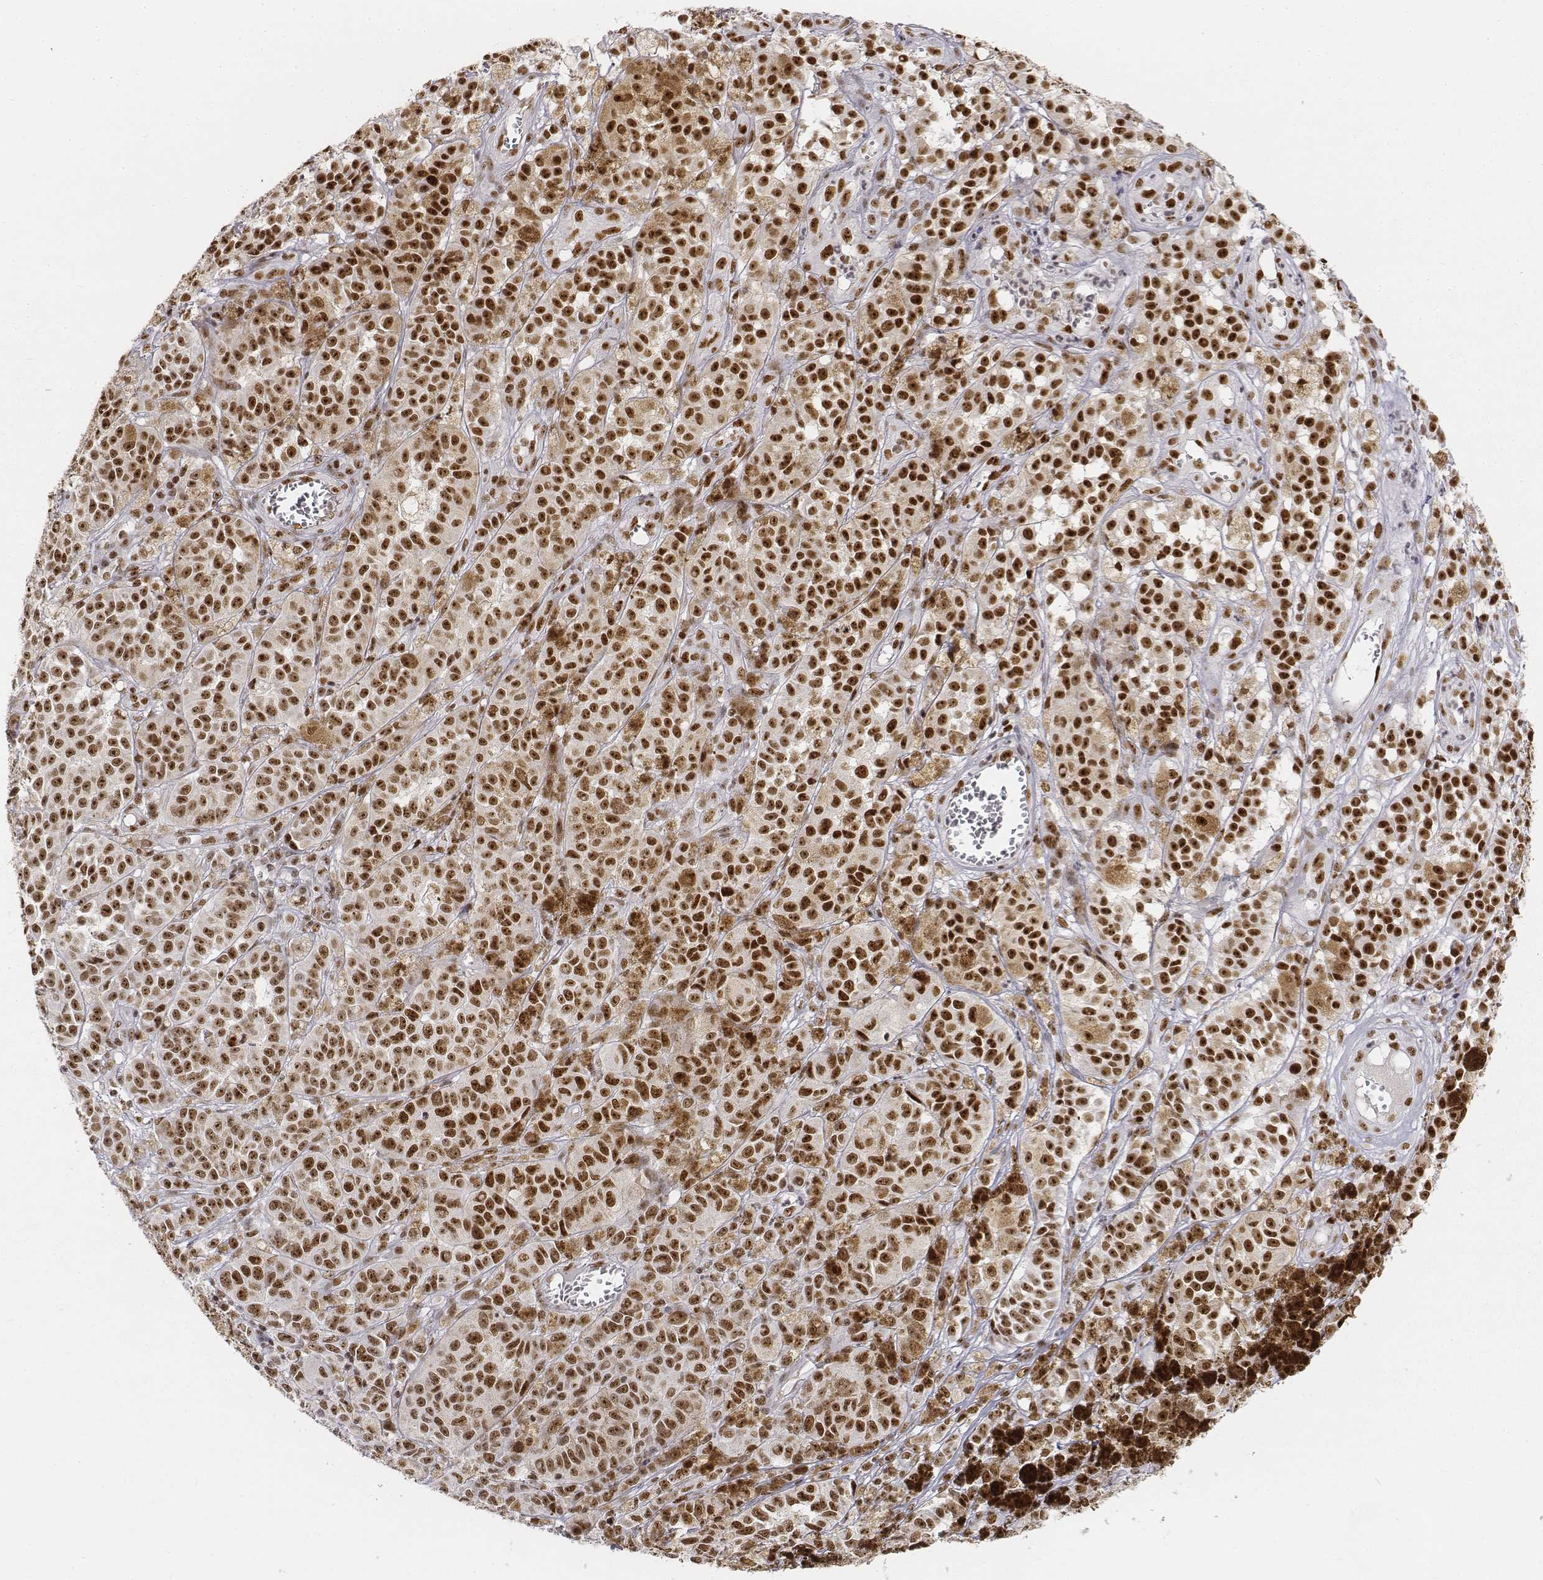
{"staining": {"intensity": "strong", "quantity": ">75%", "location": "nuclear"}, "tissue": "melanoma", "cell_type": "Tumor cells", "image_type": "cancer", "snomed": [{"axis": "morphology", "description": "Malignant melanoma, NOS"}, {"axis": "topography", "description": "Skin"}], "caption": "The micrograph shows staining of melanoma, revealing strong nuclear protein staining (brown color) within tumor cells.", "gene": "PHF6", "patient": {"sex": "female", "age": 58}}